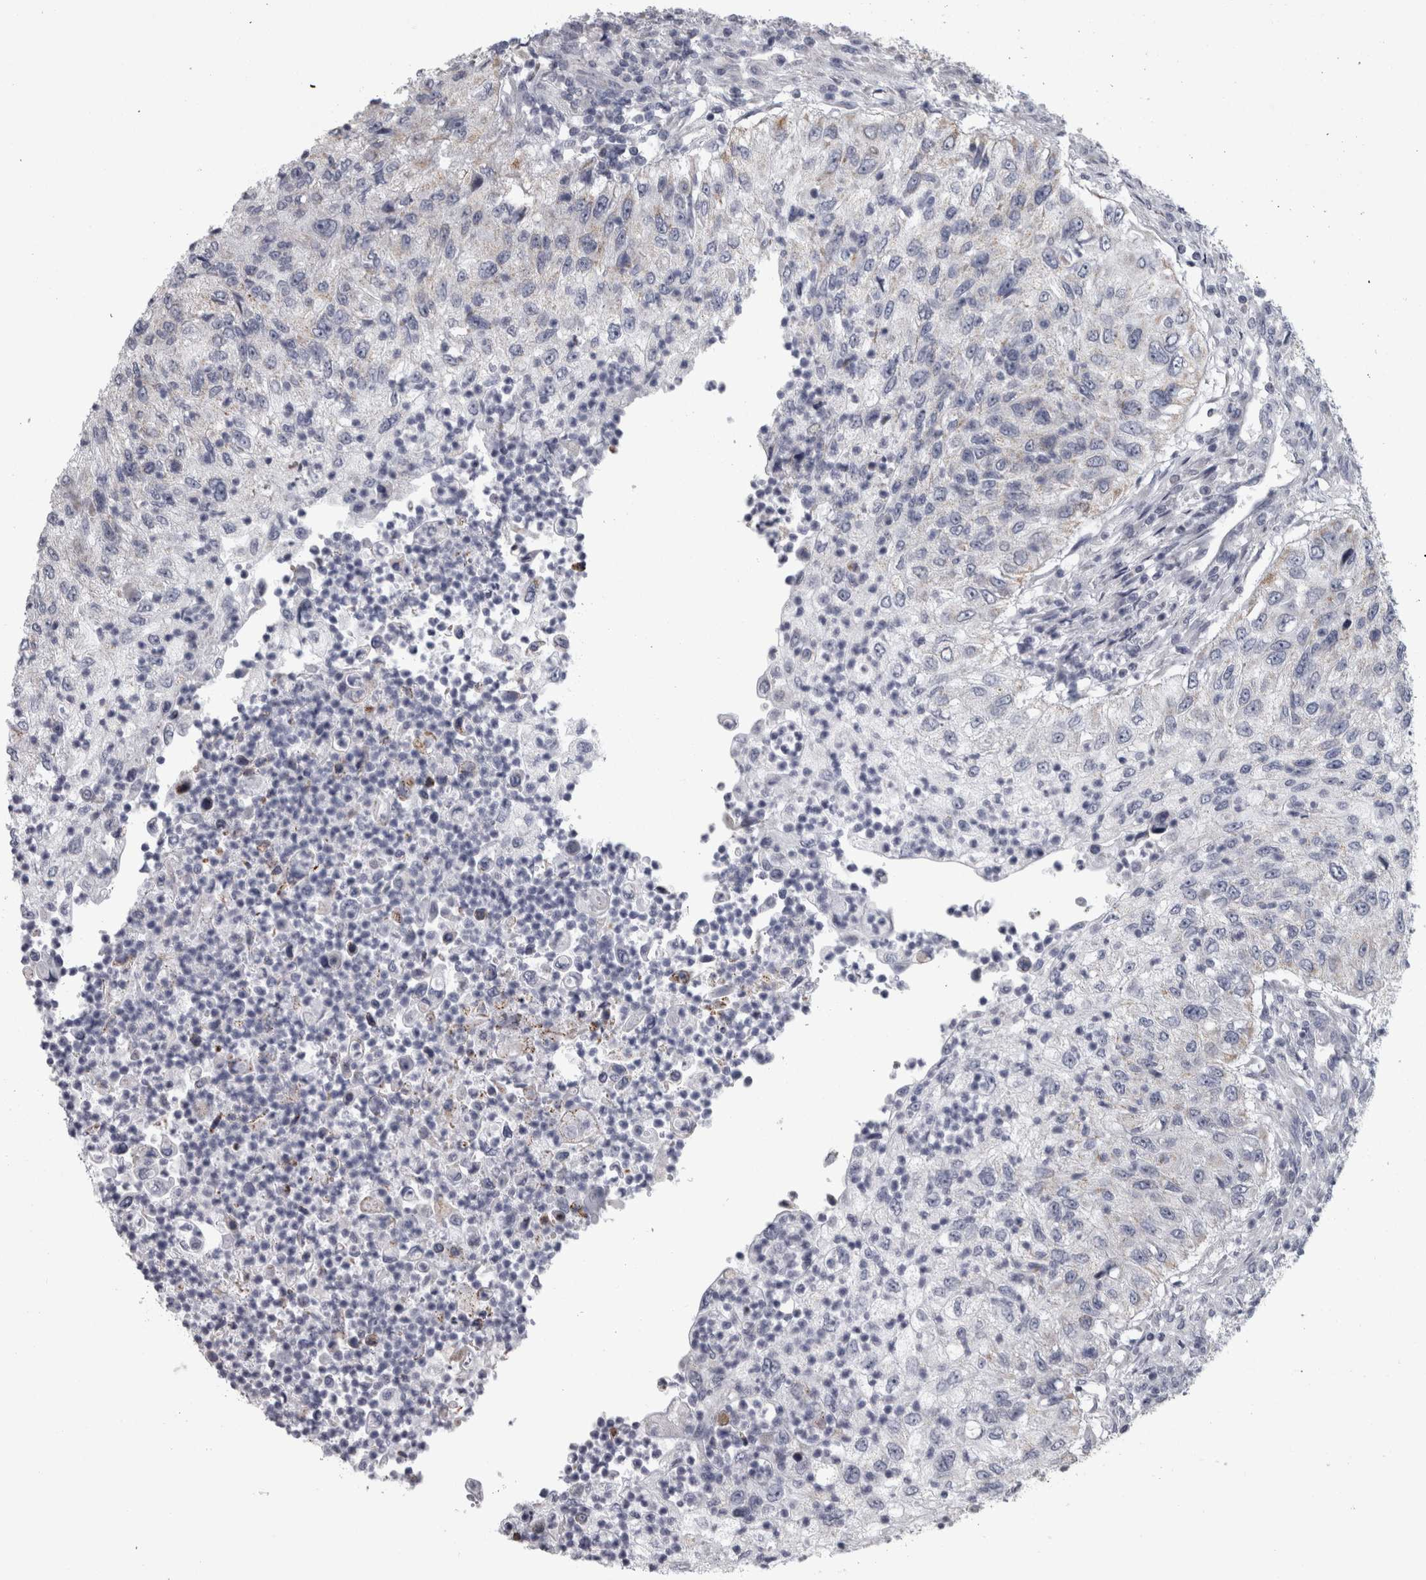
{"staining": {"intensity": "moderate", "quantity": "<25%", "location": "cytoplasmic/membranous"}, "tissue": "urothelial cancer", "cell_type": "Tumor cells", "image_type": "cancer", "snomed": [{"axis": "morphology", "description": "Urothelial carcinoma, High grade"}, {"axis": "topography", "description": "Urinary bladder"}], "caption": "A low amount of moderate cytoplasmic/membranous expression is appreciated in about <25% of tumor cells in urothelial cancer tissue. (Stains: DAB (3,3'-diaminobenzidine) in brown, nuclei in blue, Microscopy: brightfield microscopy at high magnification).", "gene": "DBT", "patient": {"sex": "female", "age": 60}}